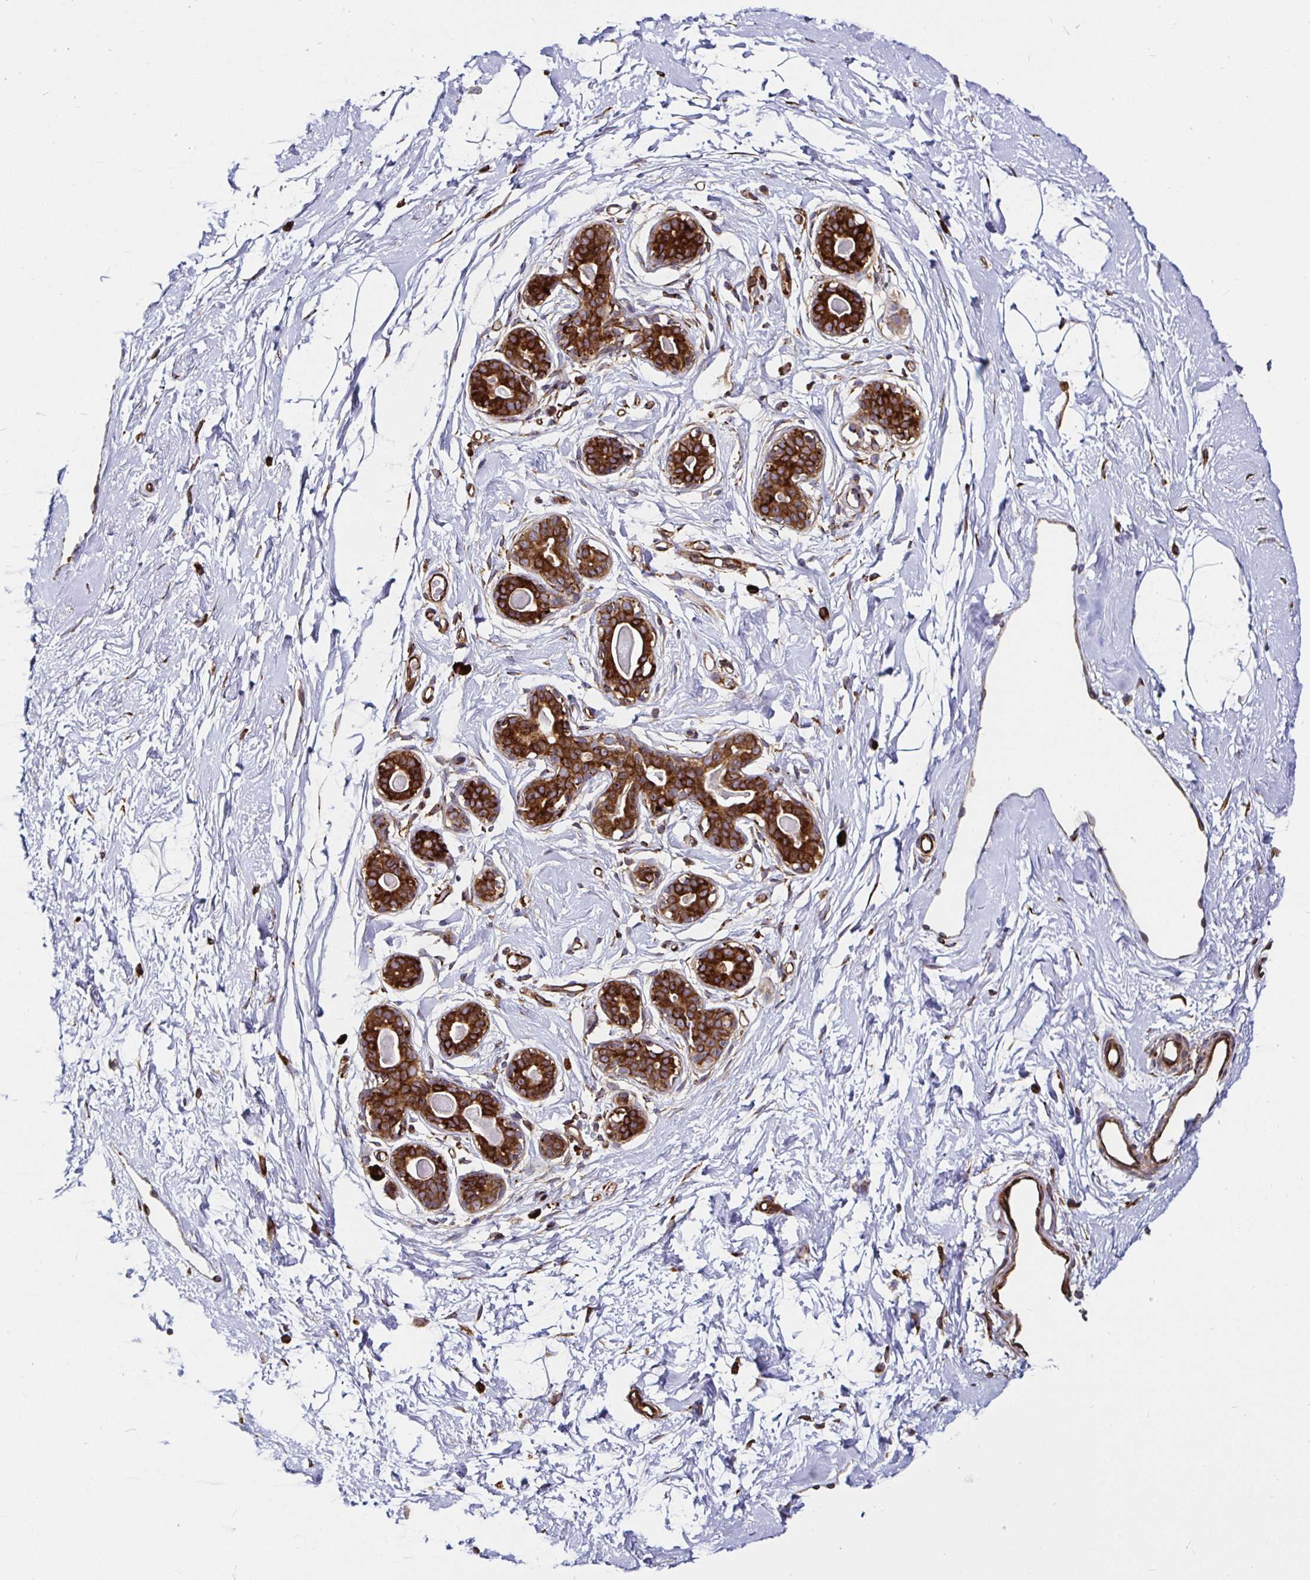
{"staining": {"intensity": "moderate", "quantity": "<25%", "location": "cytoplasmic/membranous"}, "tissue": "breast", "cell_type": "Adipocytes", "image_type": "normal", "snomed": [{"axis": "morphology", "description": "Normal tissue, NOS"}, {"axis": "topography", "description": "Breast"}], "caption": "DAB (3,3'-diaminobenzidine) immunohistochemical staining of normal breast reveals moderate cytoplasmic/membranous protein expression in approximately <25% of adipocytes.", "gene": "SMYD3", "patient": {"sex": "female", "age": 45}}